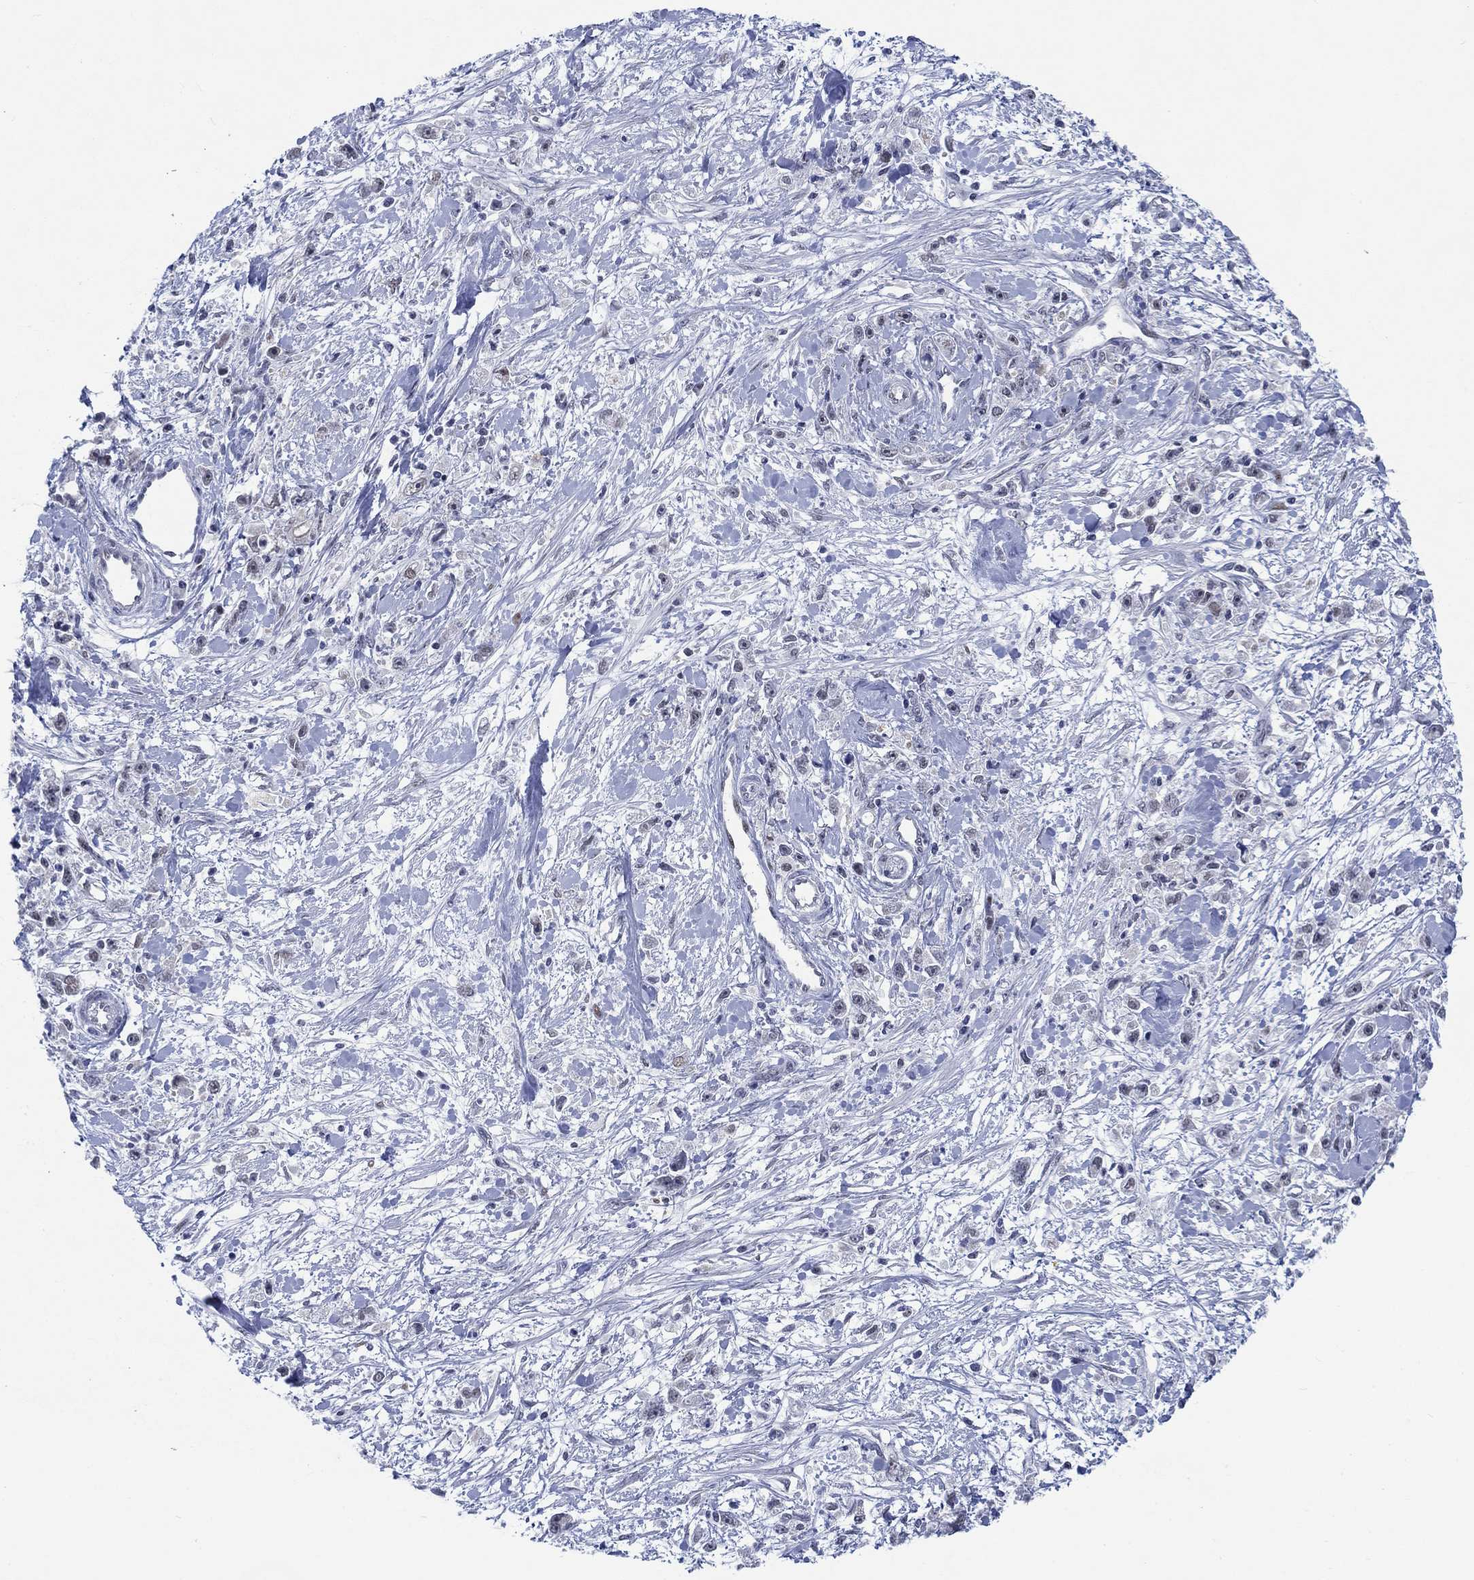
{"staining": {"intensity": "weak", "quantity": "<25%", "location": "nuclear"}, "tissue": "stomach cancer", "cell_type": "Tumor cells", "image_type": "cancer", "snomed": [{"axis": "morphology", "description": "Adenocarcinoma, NOS"}, {"axis": "topography", "description": "Stomach"}], "caption": "Stomach adenocarcinoma was stained to show a protein in brown. There is no significant staining in tumor cells. The staining is performed using DAB (3,3'-diaminobenzidine) brown chromogen with nuclei counter-stained in using hematoxylin.", "gene": "NEU3", "patient": {"sex": "female", "age": 59}}